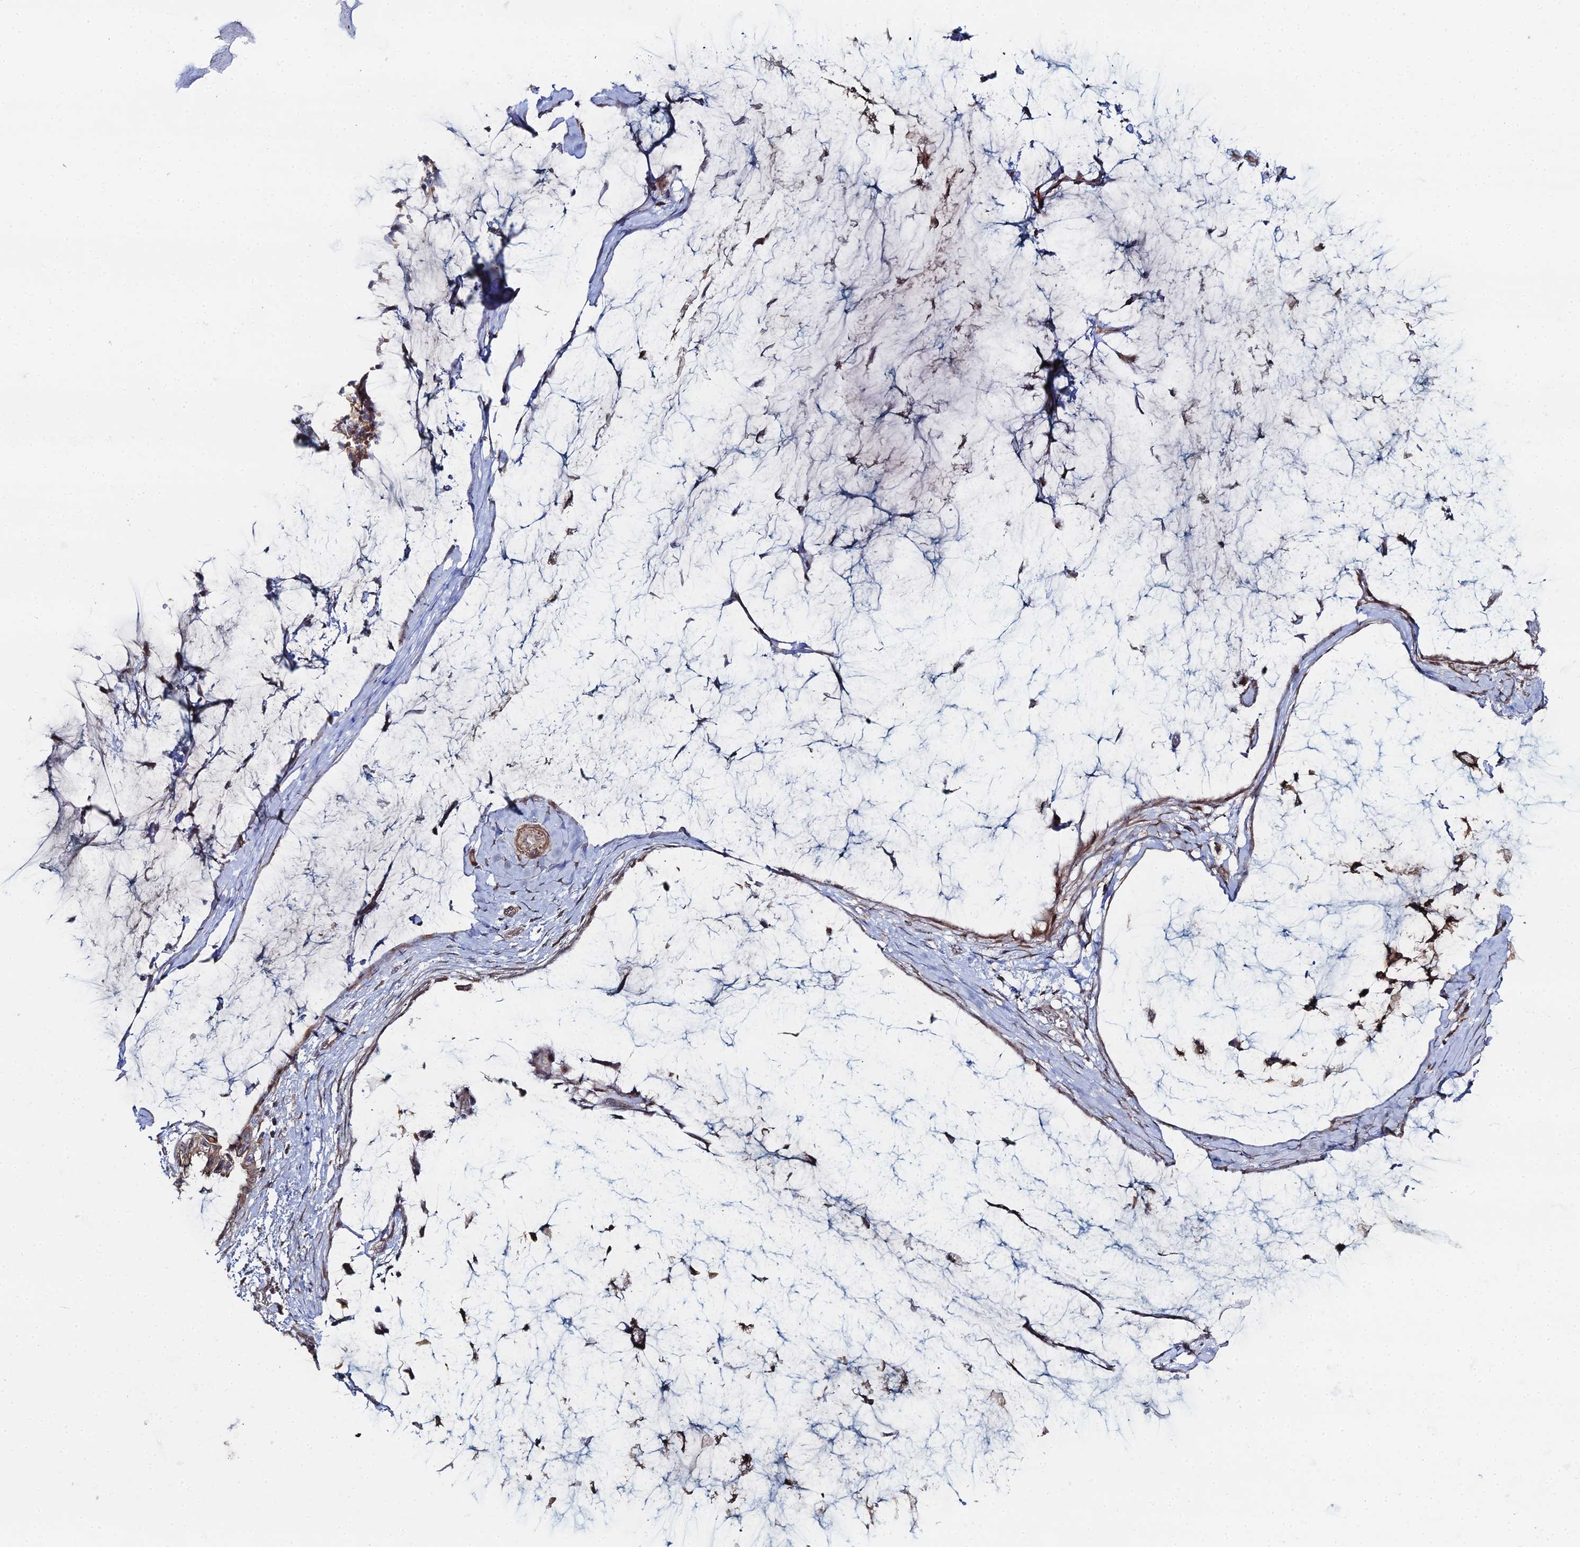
{"staining": {"intensity": "weak", "quantity": ">75%", "location": "cytoplasmic/membranous"}, "tissue": "ovarian cancer", "cell_type": "Tumor cells", "image_type": "cancer", "snomed": [{"axis": "morphology", "description": "Cystadenocarcinoma, mucinous, NOS"}, {"axis": "topography", "description": "Ovary"}], "caption": "A micrograph of human ovarian cancer (mucinous cystadenocarcinoma) stained for a protein shows weak cytoplasmic/membranous brown staining in tumor cells.", "gene": "SGMS1", "patient": {"sex": "female", "age": 39}}